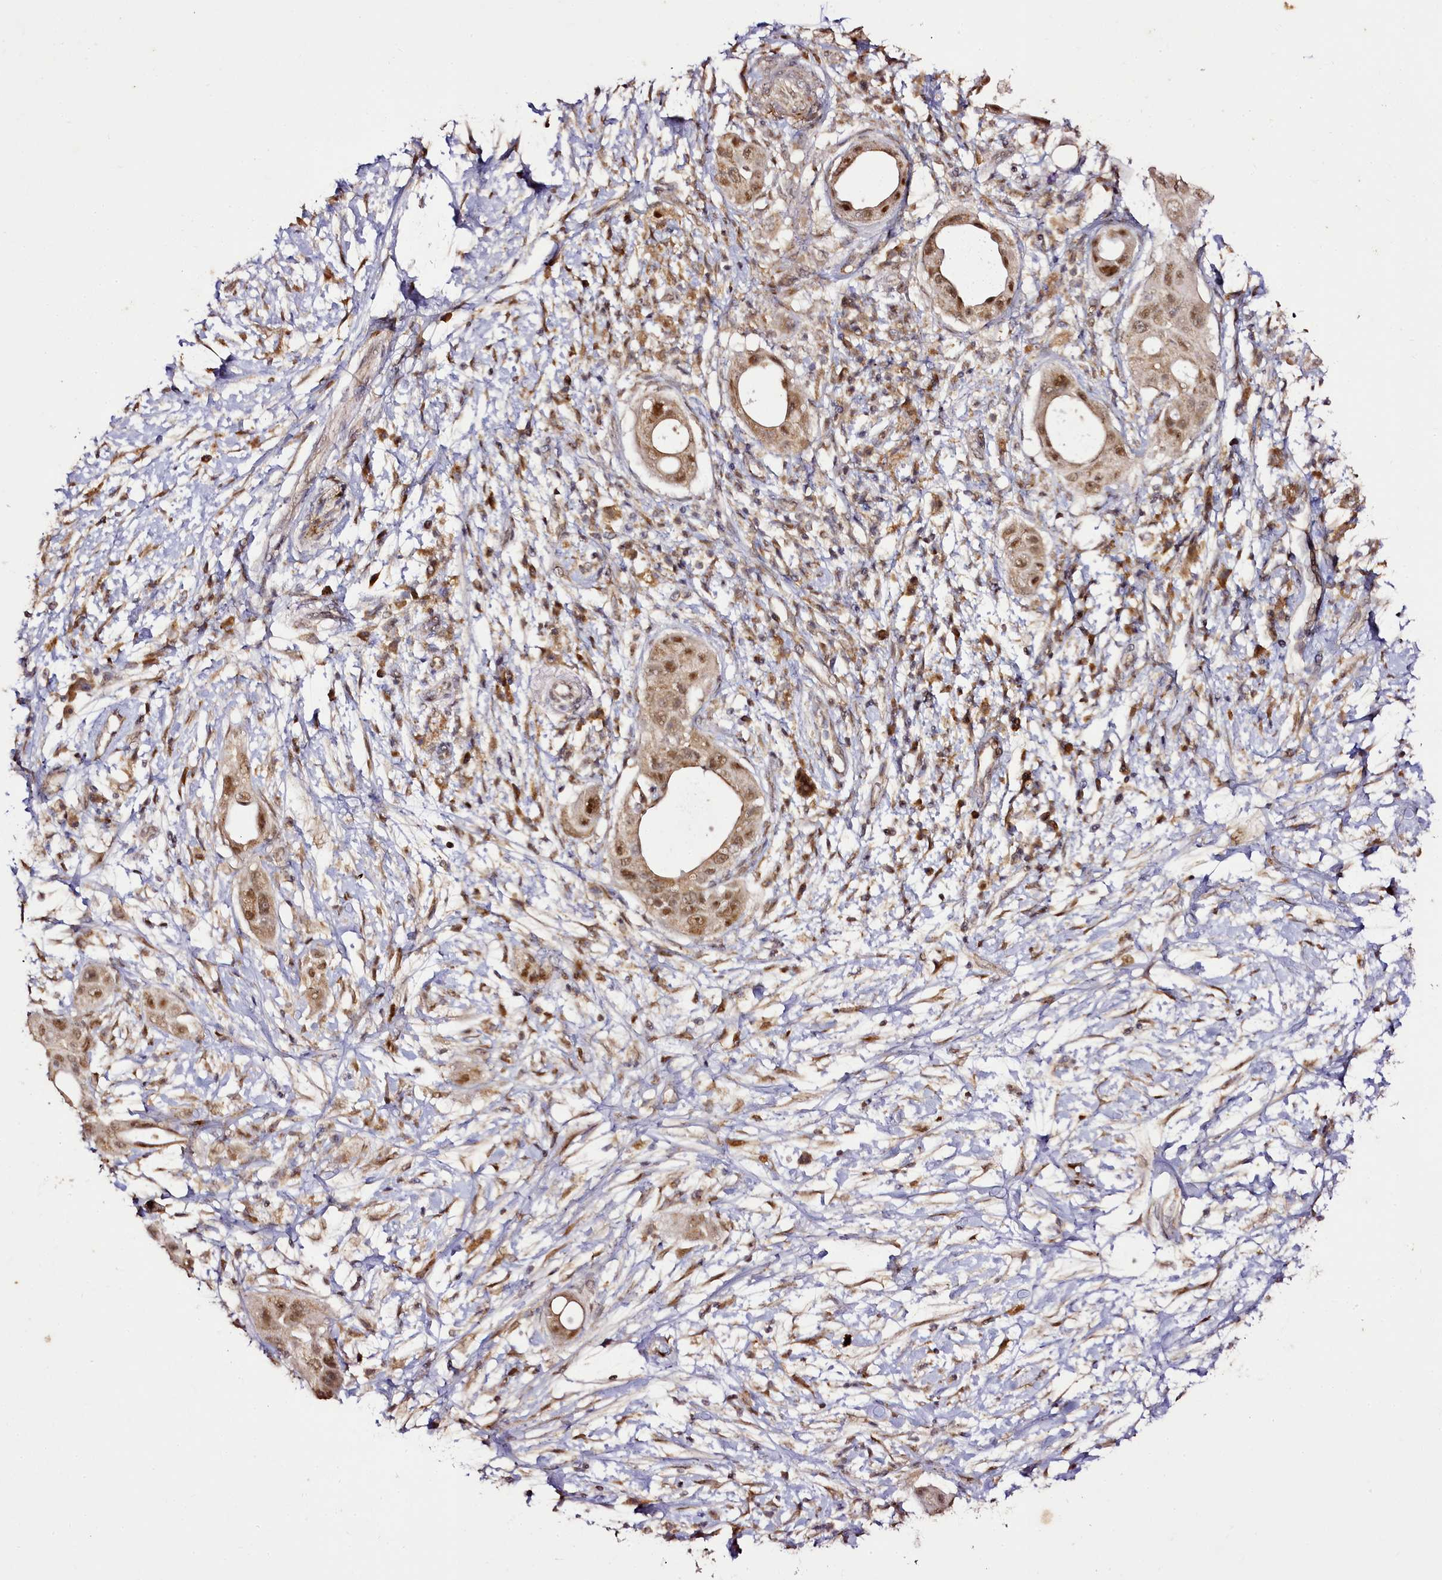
{"staining": {"intensity": "moderate", "quantity": ">75%", "location": "nuclear"}, "tissue": "pancreatic cancer", "cell_type": "Tumor cells", "image_type": "cancer", "snomed": [{"axis": "morphology", "description": "Adenocarcinoma, NOS"}, {"axis": "topography", "description": "Pancreas"}], "caption": "Adenocarcinoma (pancreatic) tissue reveals moderate nuclear positivity in about >75% of tumor cells, visualized by immunohistochemistry. The staining is performed using DAB brown chromogen to label protein expression. The nuclei are counter-stained blue using hematoxylin.", "gene": "EDIL3", "patient": {"sex": "male", "age": 68}}